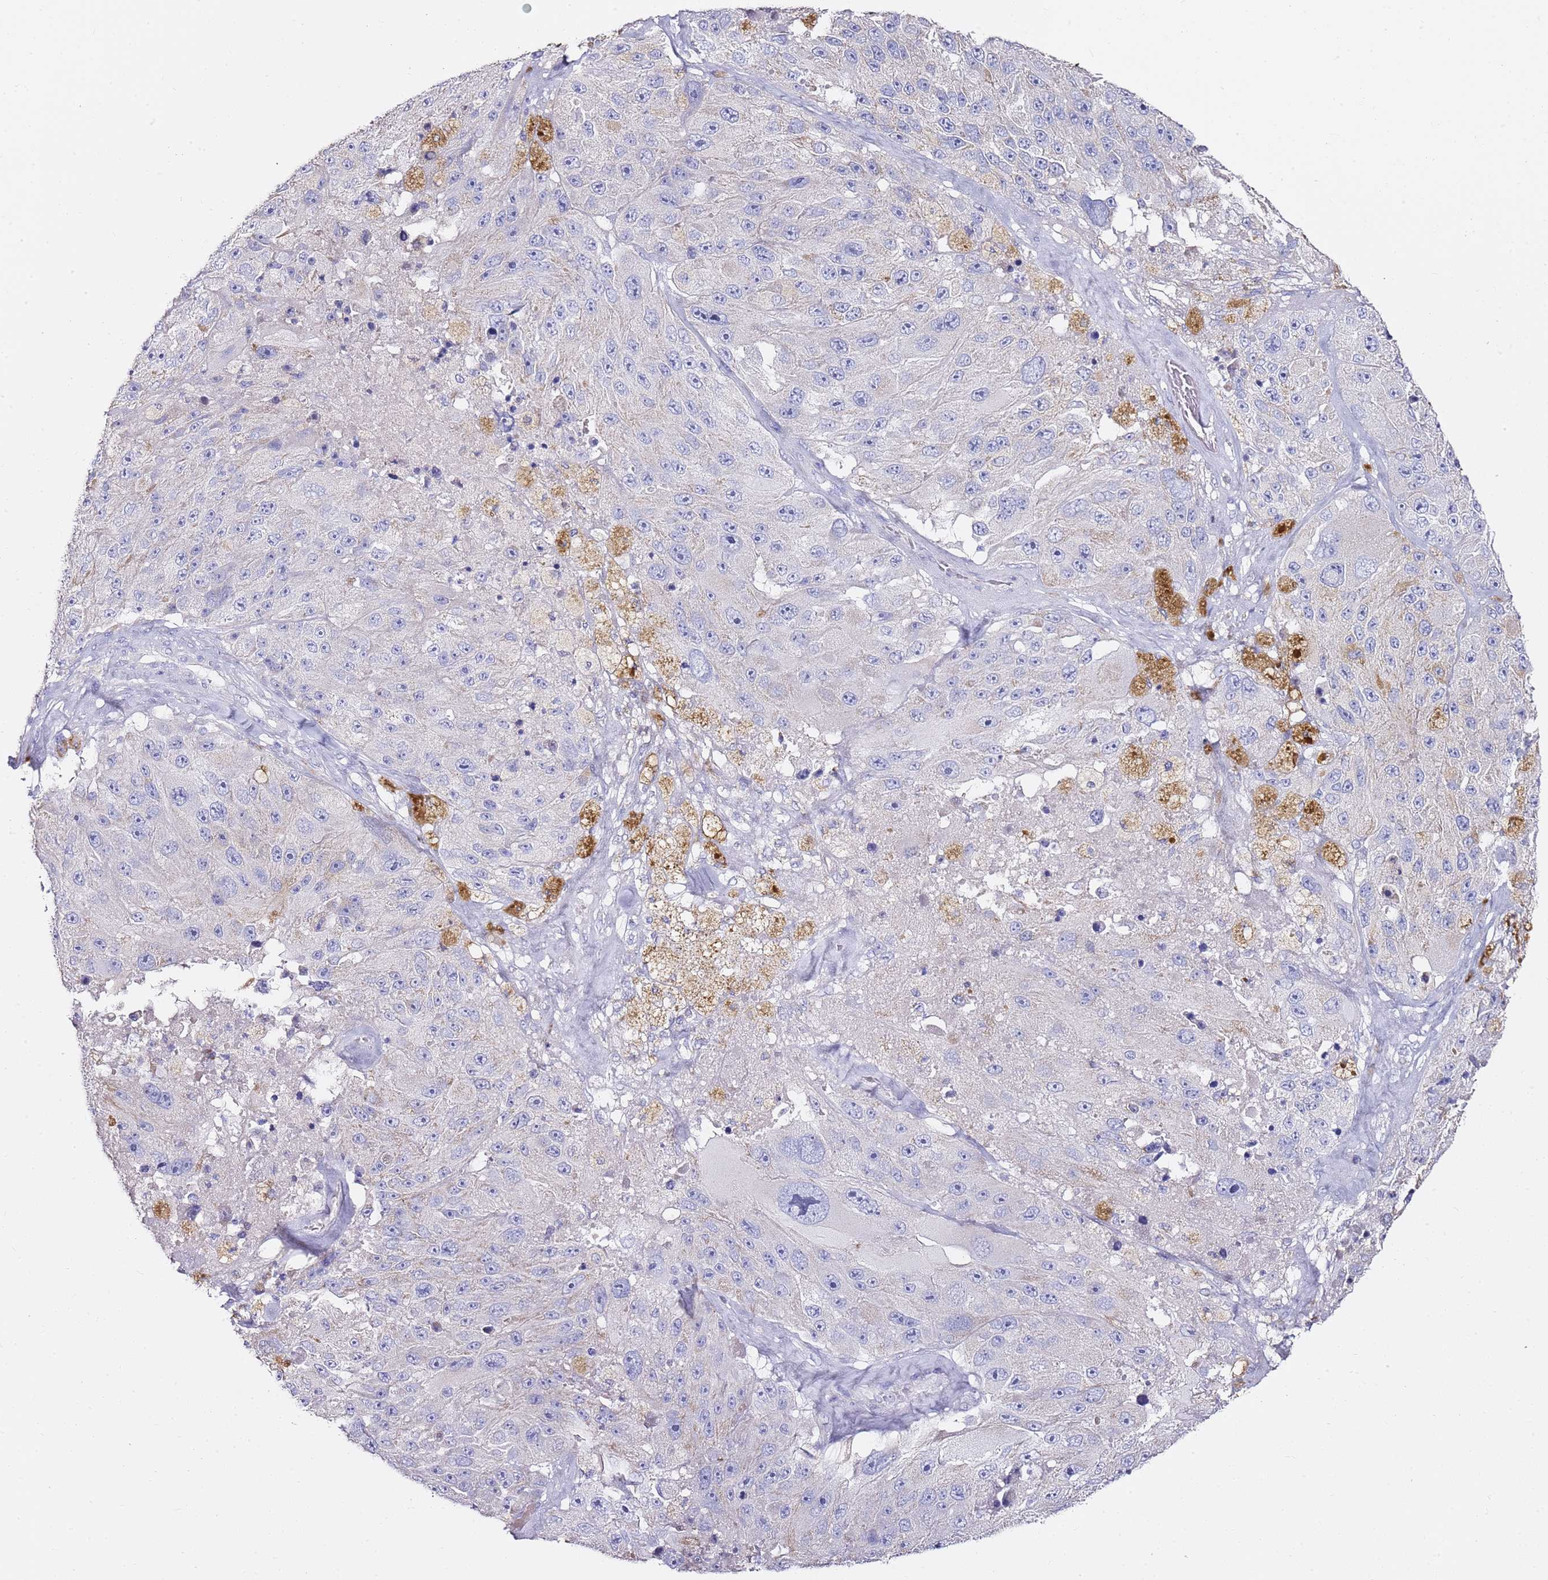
{"staining": {"intensity": "negative", "quantity": "none", "location": "none"}, "tissue": "melanoma", "cell_type": "Tumor cells", "image_type": "cancer", "snomed": [{"axis": "morphology", "description": "Malignant melanoma, Metastatic site"}, {"axis": "topography", "description": "Lymph node"}], "caption": "Immunohistochemistry (IHC) histopathology image of melanoma stained for a protein (brown), which reveals no expression in tumor cells. The staining was performed using DAB (3,3'-diaminobenzidine) to visualize the protein expression in brown, while the nuclei were stained in blue with hematoxylin (Magnification: 20x).", "gene": "MYBPC3", "patient": {"sex": "male", "age": 62}}